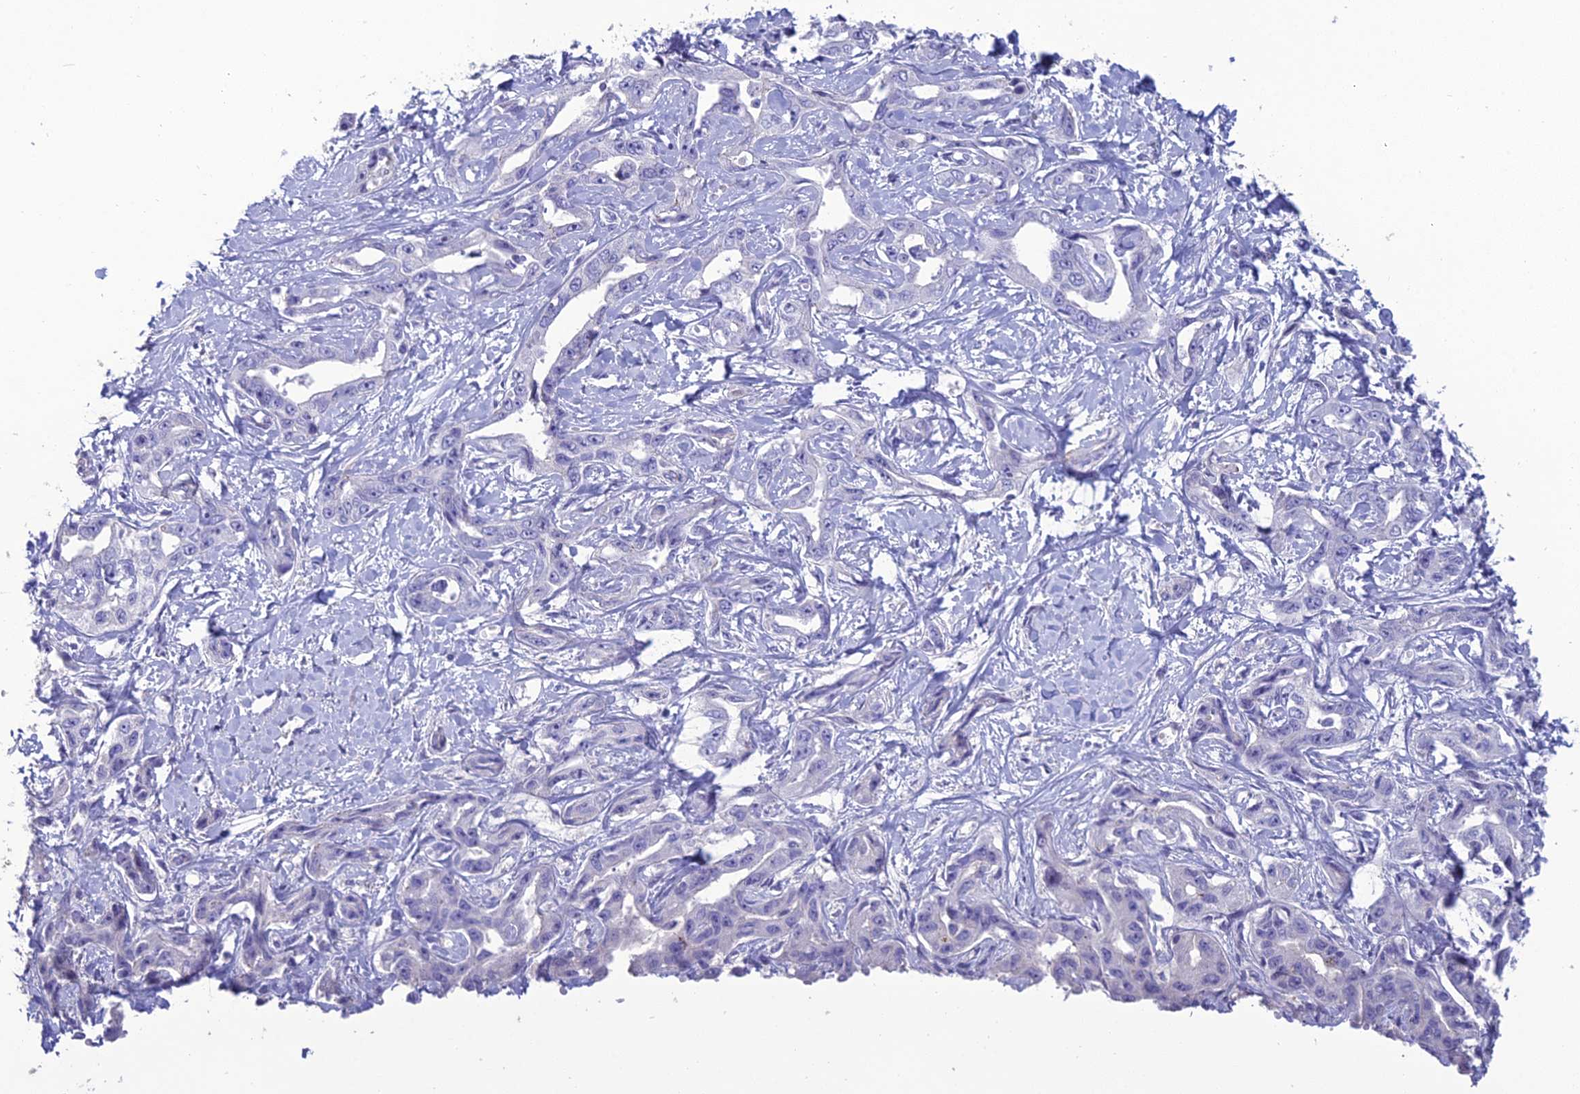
{"staining": {"intensity": "negative", "quantity": "none", "location": "none"}, "tissue": "liver cancer", "cell_type": "Tumor cells", "image_type": "cancer", "snomed": [{"axis": "morphology", "description": "Cholangiocarcinoma"}, {"axis": "topography", "description": "Liver"}], "caption": "Tumor cells are negative for protein expression in human cholangiocarcinoma (liver).", "gene": "OR56B1", "patient": {"sex": "male", "age": 59}}